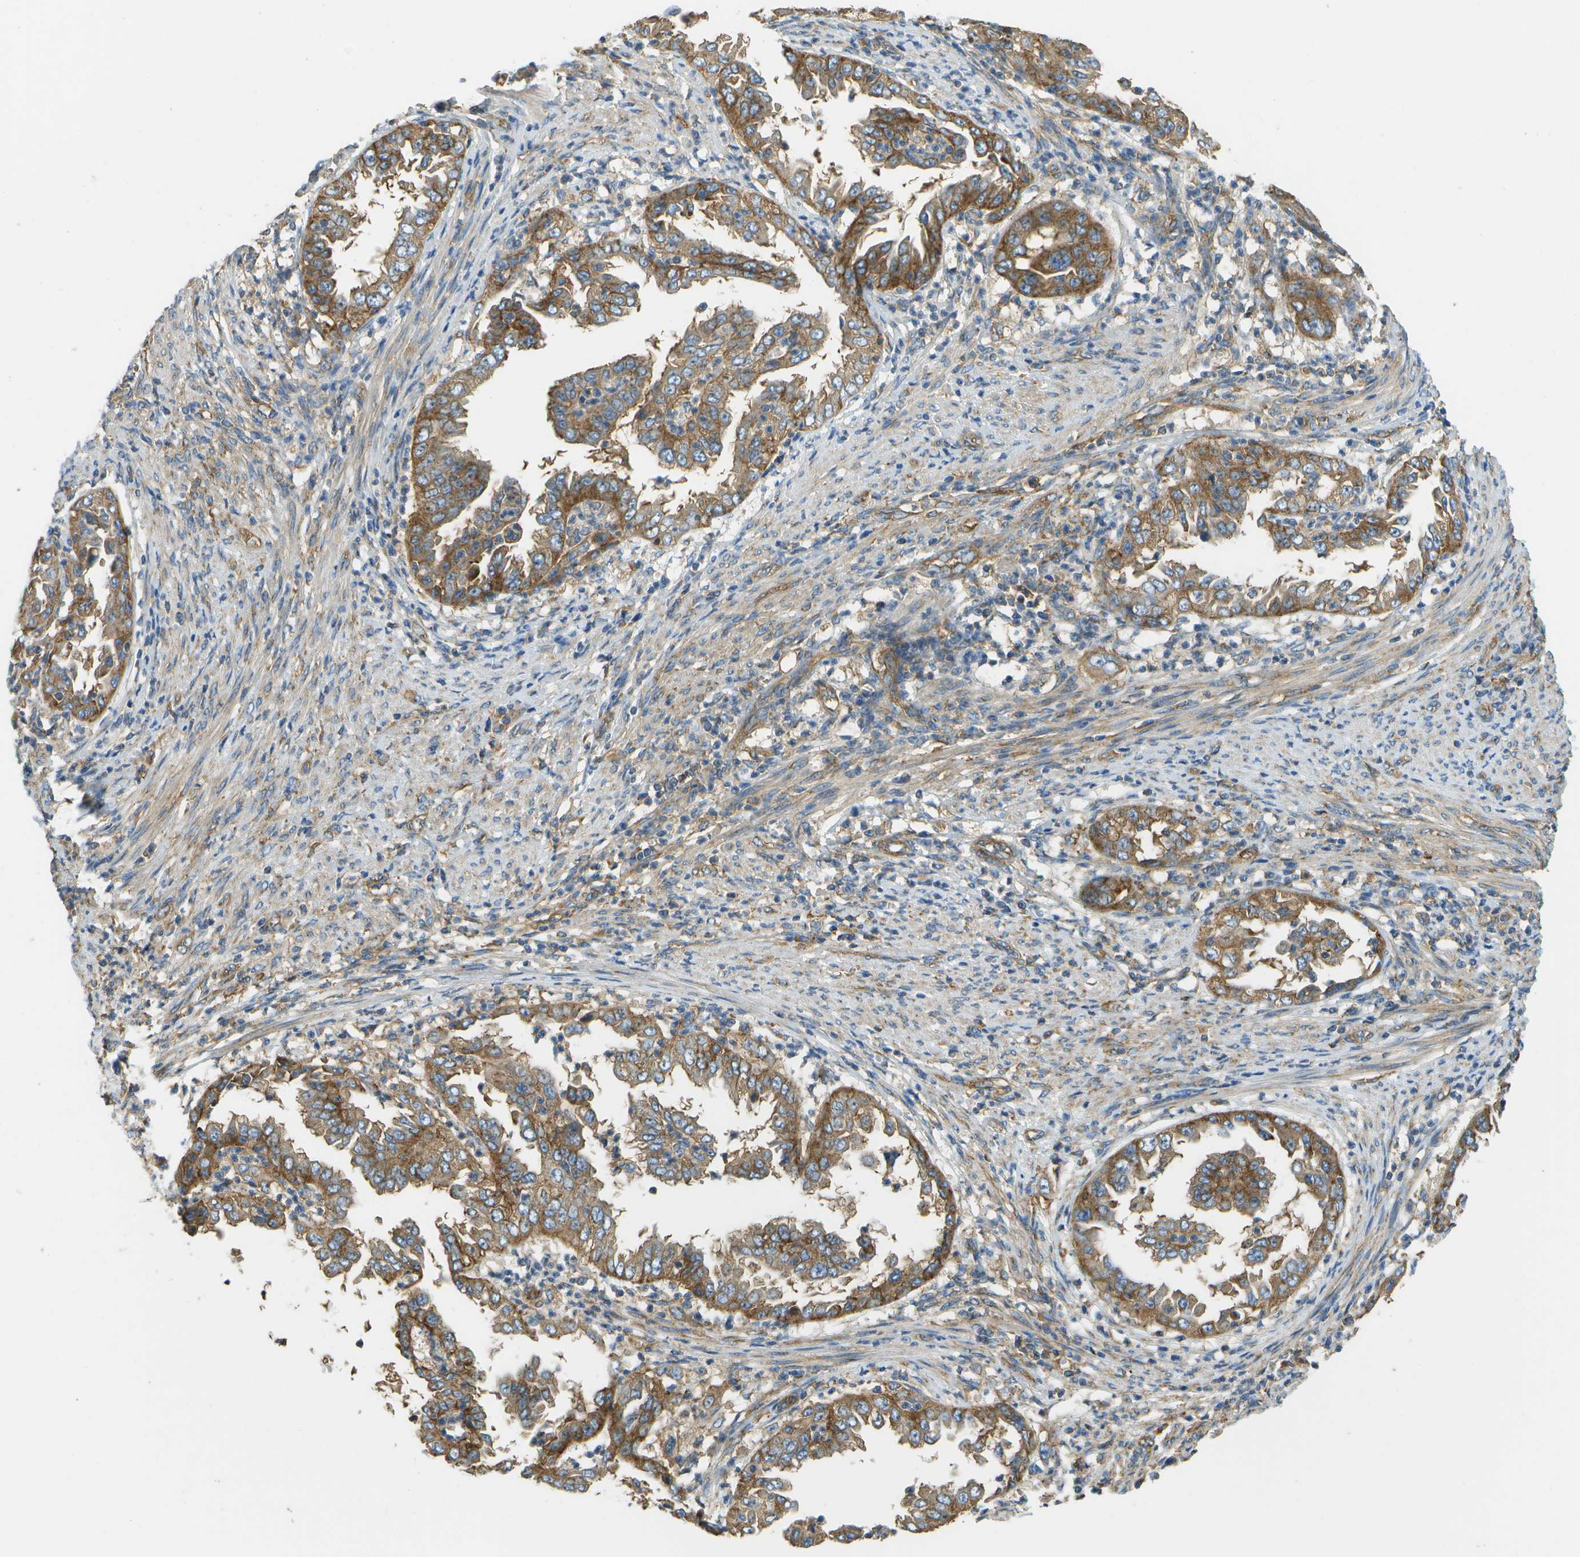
{"staining": {"intensity": "moderate", "quantity": ">75%", "location": "cytoplasmic/membranous"}, "tissue": "endometrial cancer", "cell_type": "Tumor cells", "image_type": "cancer", "snomed": [{"axis": "morphology", "description": "Adenocarcinoma, NOS"}, {"axis": "topography", "description": "Endometrium"}], "caption": "Endometrial adenocarcinoma was stained to show a protein in brown. There is medium levels of moderate cytoplasmic/membranous staining in approximately >75% of tumor cells.", "gene": "CLTC", "patient": {"sex": "female", "age": 85}}